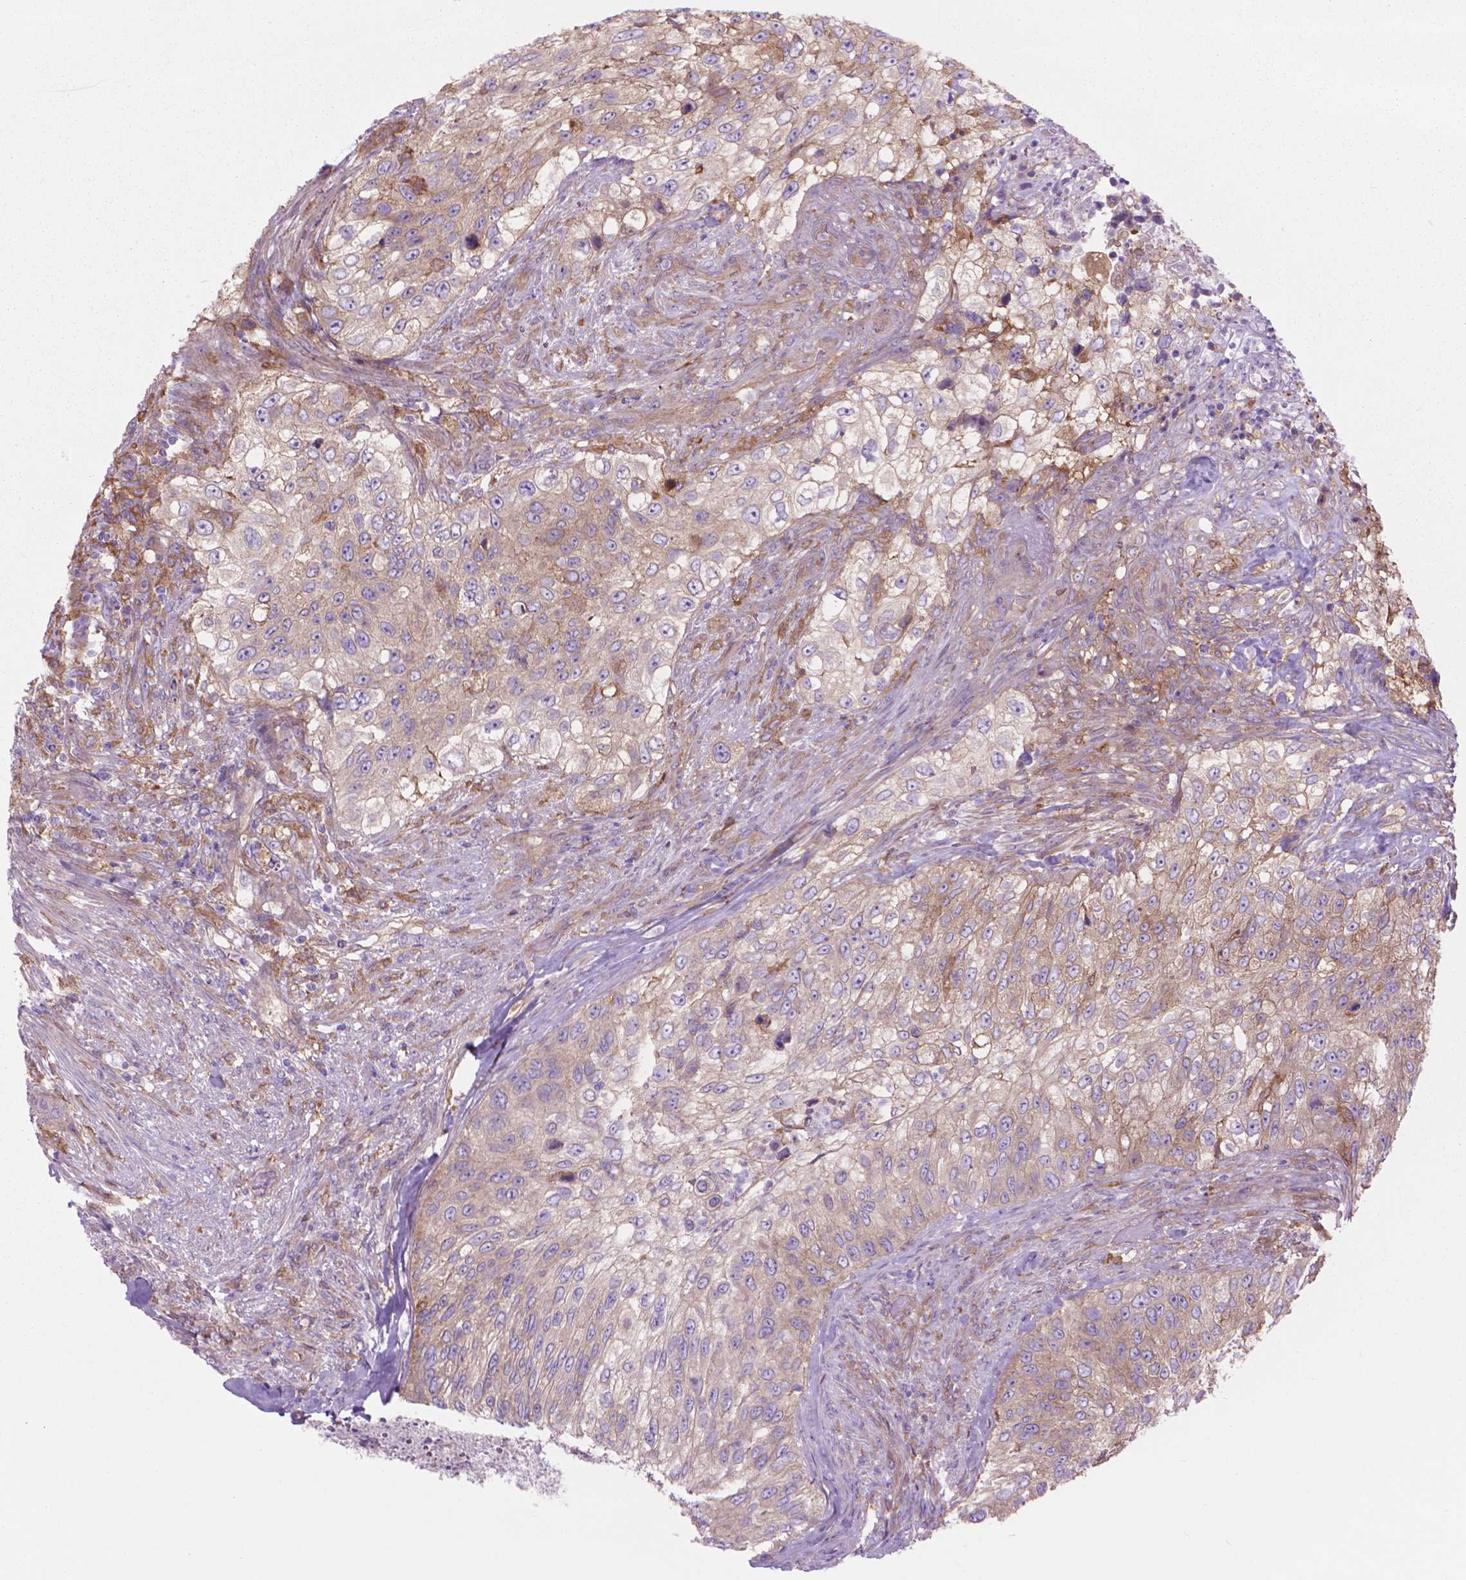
{"staining": {"intensity": "weak", "quantity": "25%-75%", "location": "cytoplasmic/membranous"}, "tissue": "urothelial cancer", "cell_type": "Tumor cells", "image_type": "cancer", "snomed": [{"axis": "morphology", "description": "Urothelial carcinoma, High grade"}, {"axis": "topography", "description": "Urinary bladder"}], "caption": "Urothelial carcinoma (high-grade) stained with immunohistochemistry displays weak cytoplasmic/membranous staining in about 25%-75% of tumor cells. Using DAB (brown) and hematoxylin (blue) stains, captured at high magnification using brightfield microscopy.", "gene": "CORO1B", "patient": {"sex": "female", "age": 60}}